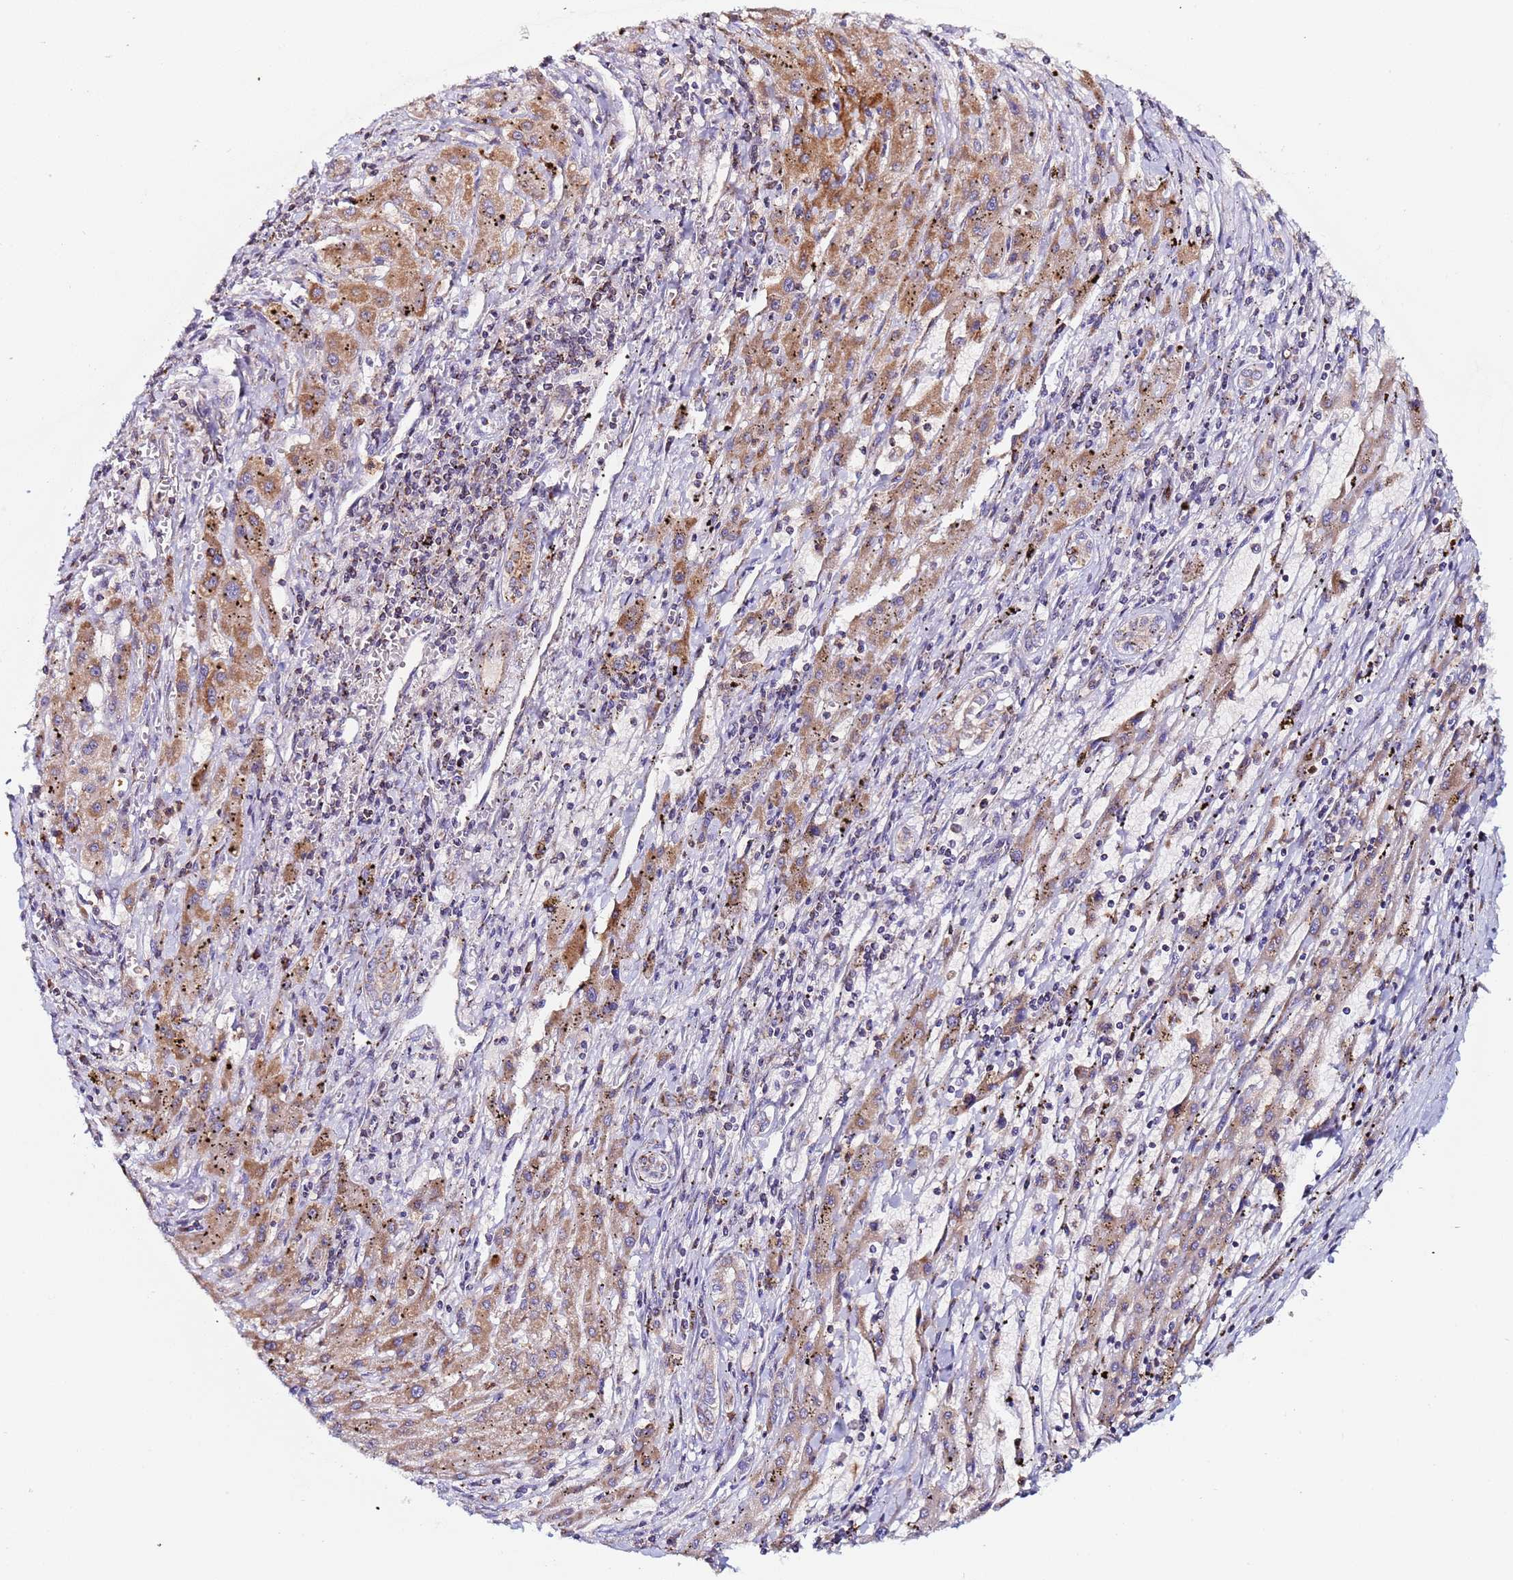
{"staining": {"intensity": "moderate", "quantity": ">75%", "location": "cytoplasmic/membranous"}, "tissue": "liver cancer", "cell_type": "Tumor cells", "image_type": "cancer", "snomed": [{"axis": "morphology", "description": "Carcinoma, Hepatocellular, NOS"}, {"axis": "topography", "description": "Liver"}], "caption": "About >75% of tumor cells in human liver cancer (hepatocellular carcinoma) display moderate cytoplasmic/membranous protein expression as visualized by brown immunohistochemical staining.", "gene": "CCDC127", "patient": {"sex": "male", "age": 72}}